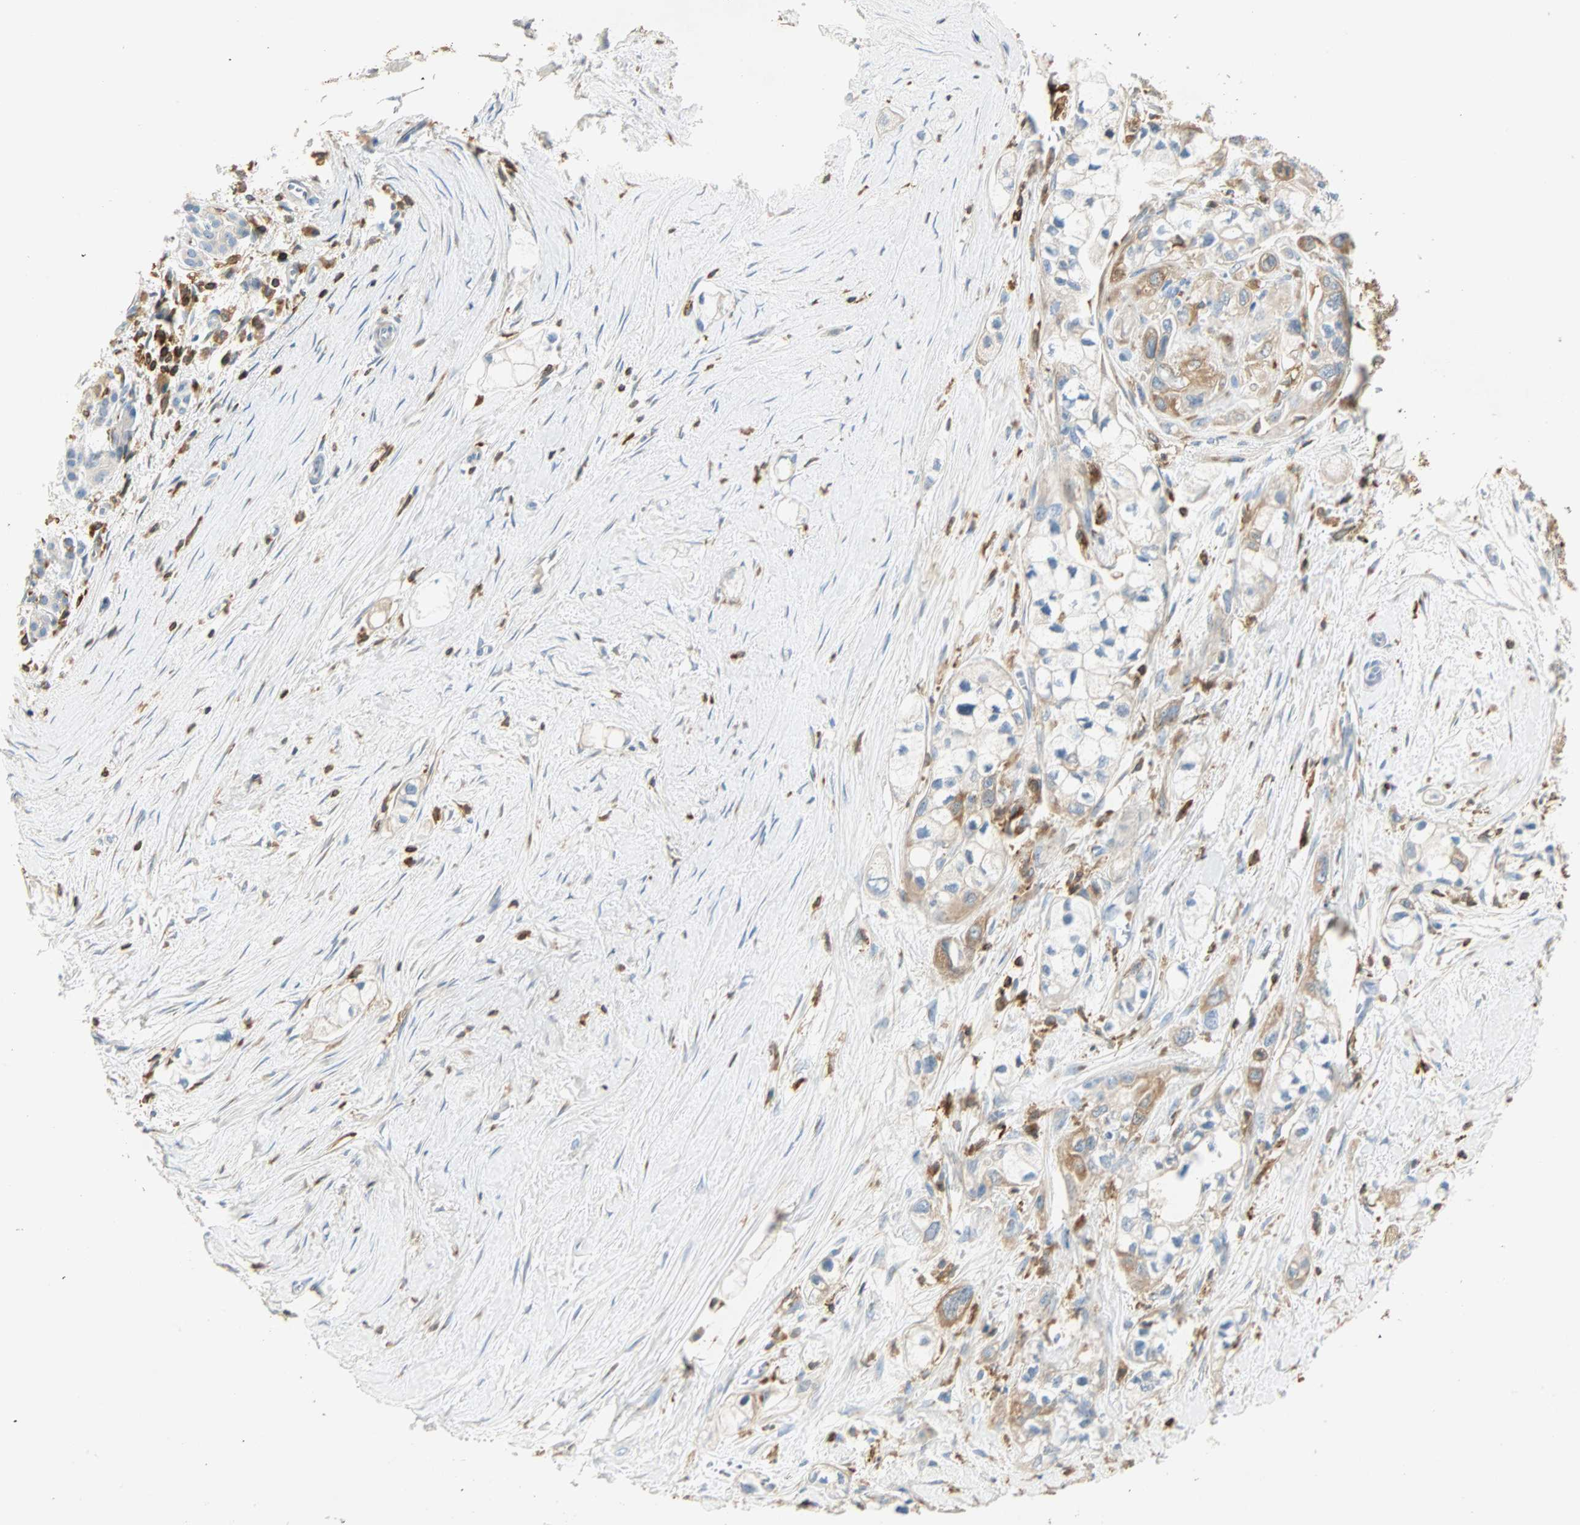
{"staining": {"intensity": "weak", "quantity": "25%-75%", "location": "cytoplasmic/membranous"}, "tissue": "pancreatic cancer", "cell_type": "Tumor cells", "image_type": "cancer", "snomed": [{"axis": "morphology", "description": "Adenocarcinoma, NOS"}, {"axis": "topography", "description": "Pancreas"}], "caption": "Pancreatic cancer (adenocarcinoma) tissue reveals weak cytoplasmic/membranous positivity in approximately 25%-75% of tumor cells, visualized by immunohistochemistry.", "gene": "FMNL1", "patient": {"sex": "male", "age": 74}}